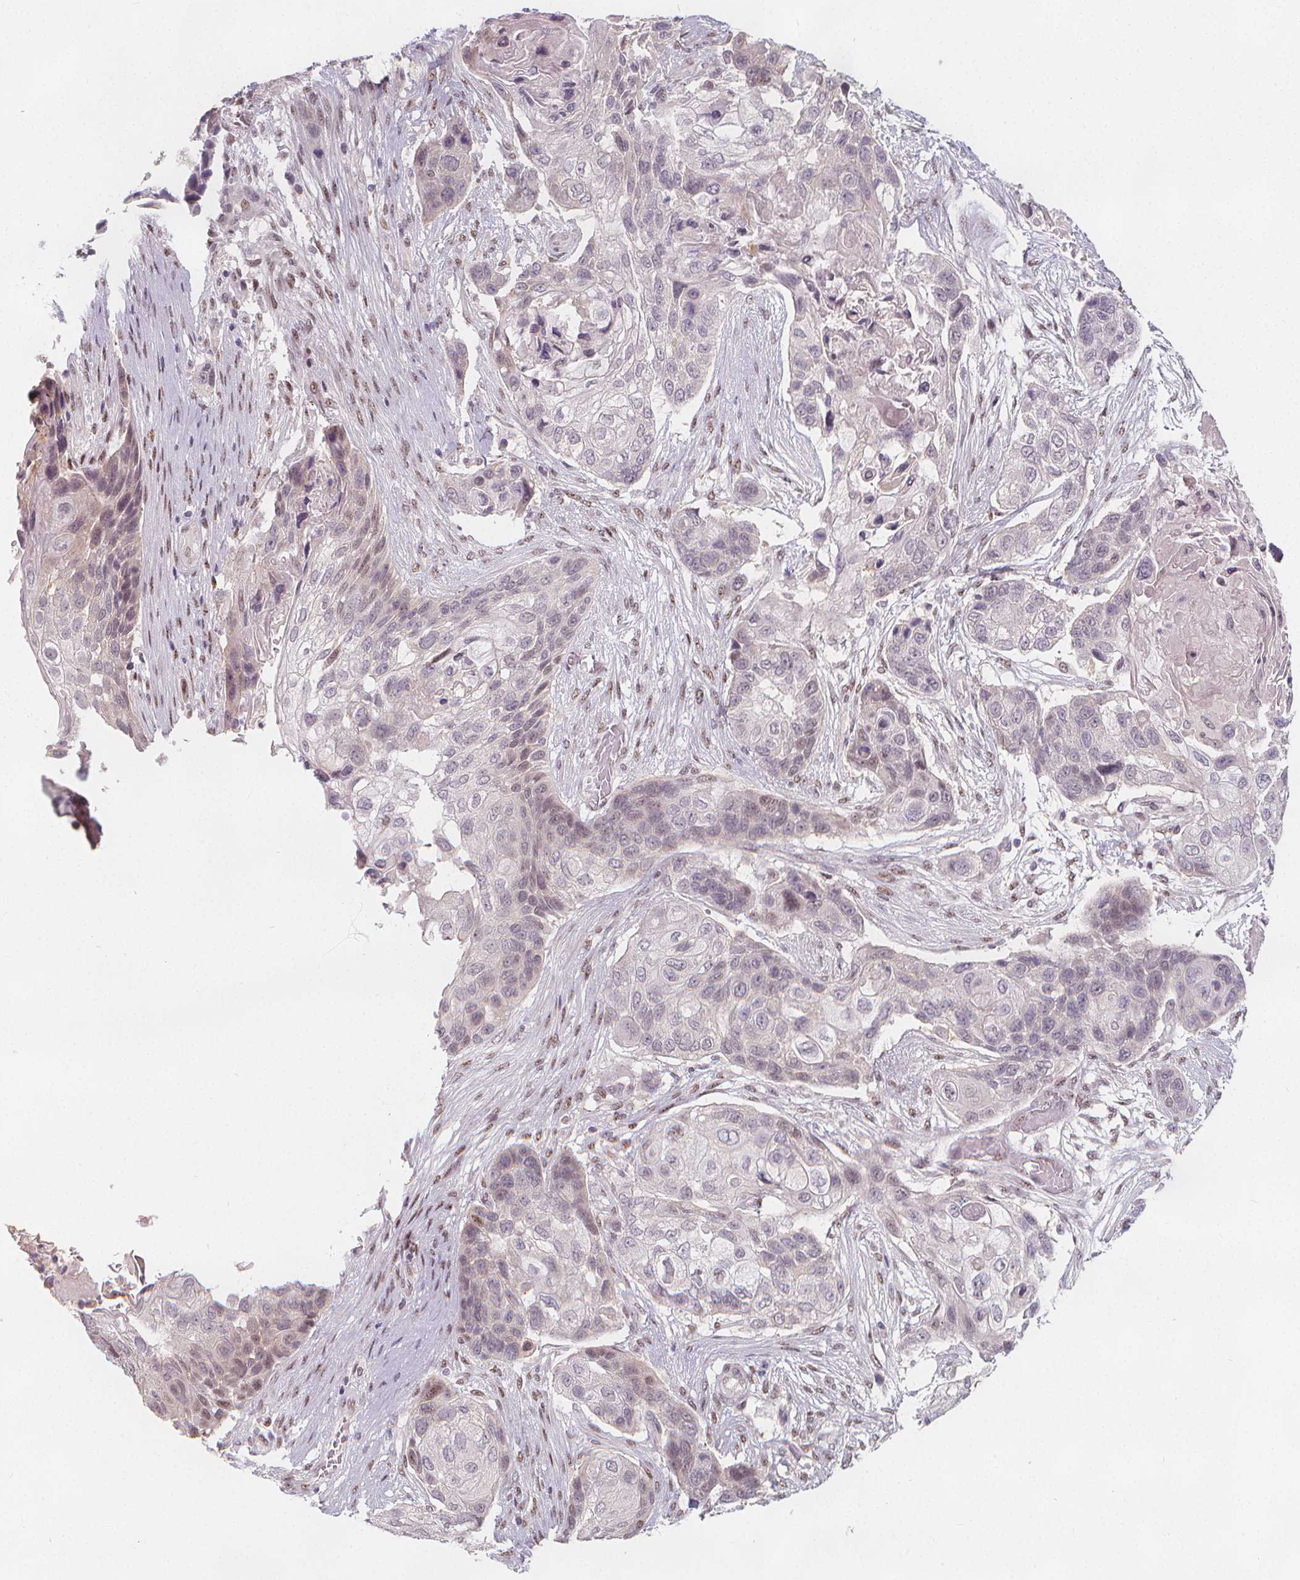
{"staining": {"intensity": "weak", "quantity": "<25%", "location": "cytoplasmic/membranous"}, "tissue": "lung cancer", "cell_type": "Tumor cells", "image_type": "cancer", "snomed": [{"axis": "morphology", "description": "Squamous cell carcinoma, NOS"}, {"axis": "topography", "description": "Lung"}], "caption": "Lung squamous cell carcinoma was stained to show a protein in brown. There is no significant positivity in tumor cells.", "gene": "DRC3", "patient": {"sex": "male", "age": 69}}